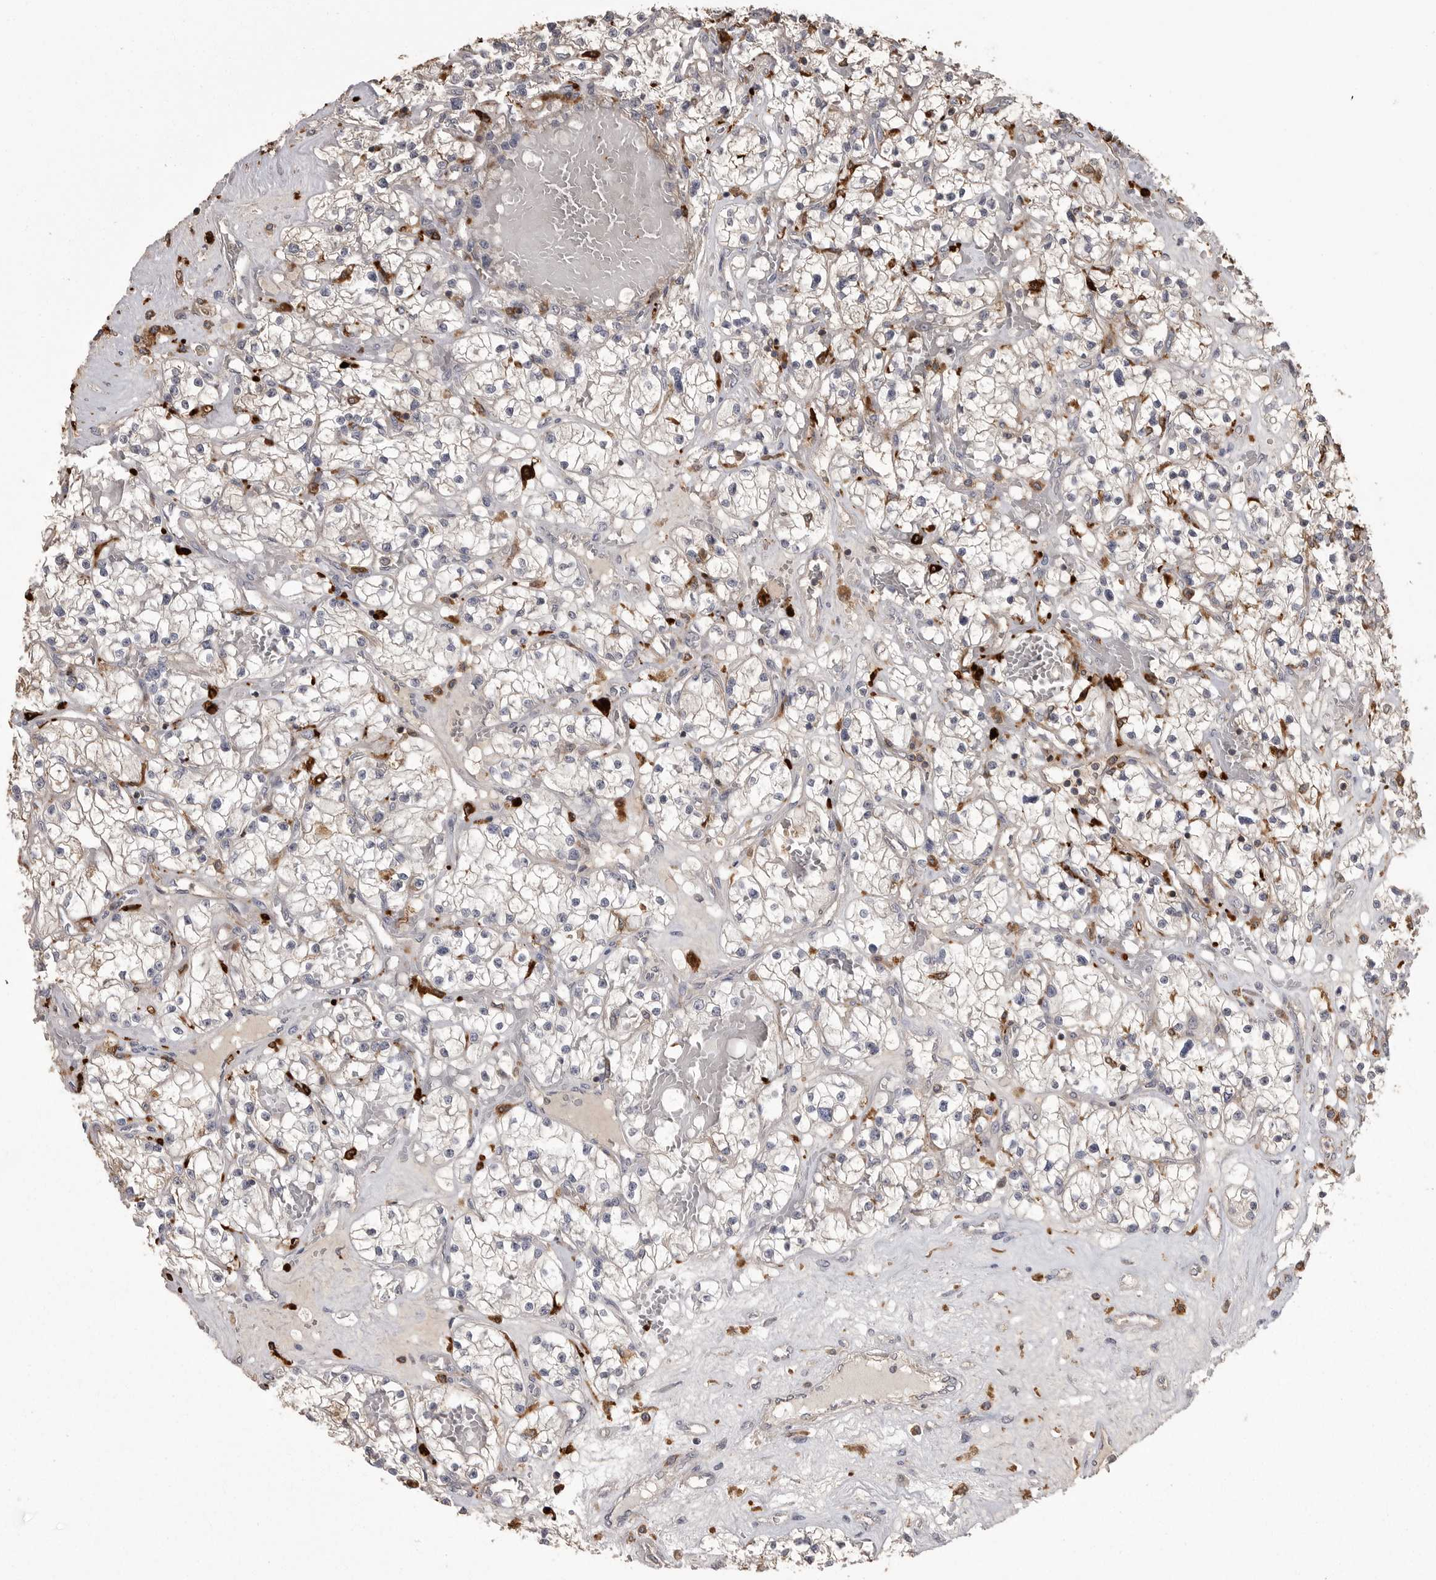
{"staining": {"intensity": "negative", "quantity": "none", "location": "none"}, "tissue": "renal cancer", "cell_type": "Tumor cells", "image_type": "cancer", "snomed": [{"axis": "morphology", "description": "Normal tissue, NOS"}, {"axis": "morphology", "description": "Adenocarcinoma, NOS"}, {"axis": "topography", "description": "Kidney"}], "caption": "DAB immunohistochemical staining of human renal cancer (adenocarcinoma) exhibits no significant staining in tumor cells. The staining was performed using DAB (3,3'-diaminobenzidine) to visualize the protein expression in brown, while the nuclei were stained in blue with hematoxylin (Magnification: 20x).", "gene": "CMTM6", "patient": {"sex": "male", "age": 68}}